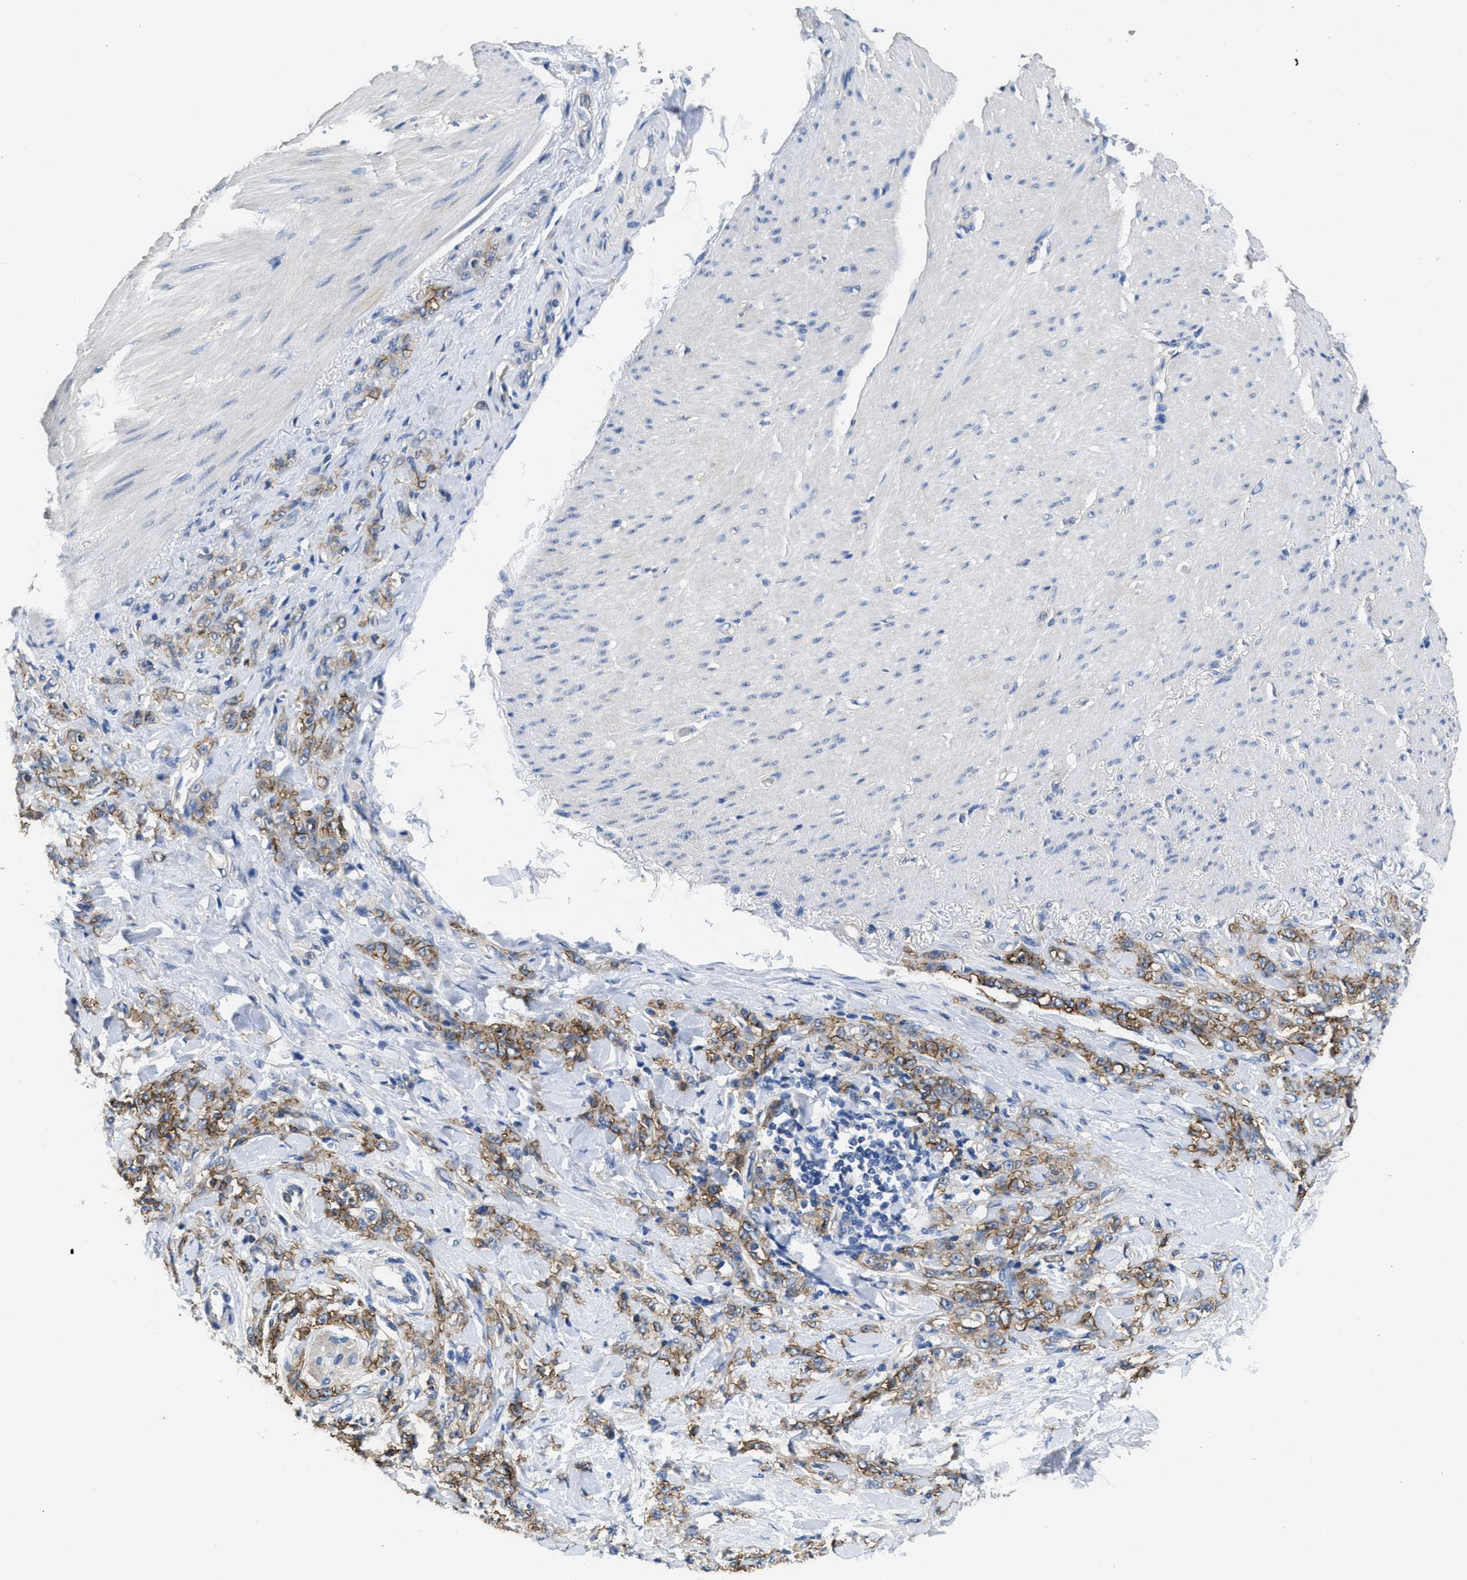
{"staining": {"intensity": "moderate", "quantity": ">75%", "location": "cytoplasmic/membranous"}, "tissue": "stomach cancer", "cell_type": "Tumor cells", "image_type": "cancer", "snomed": [{"axis": "morphology", "description": "Adenocarcinoma, NOS"}, {"axis": "topography", "description": "Stomach"}], "caption": "Stomach cancer (adenocarcinoma) stained for a protein demonstrates moderate cytoplasmic/membranous positivity in tumor cells.", "gene": "CA9", "patient": {"sex": "male", "age": 82}}